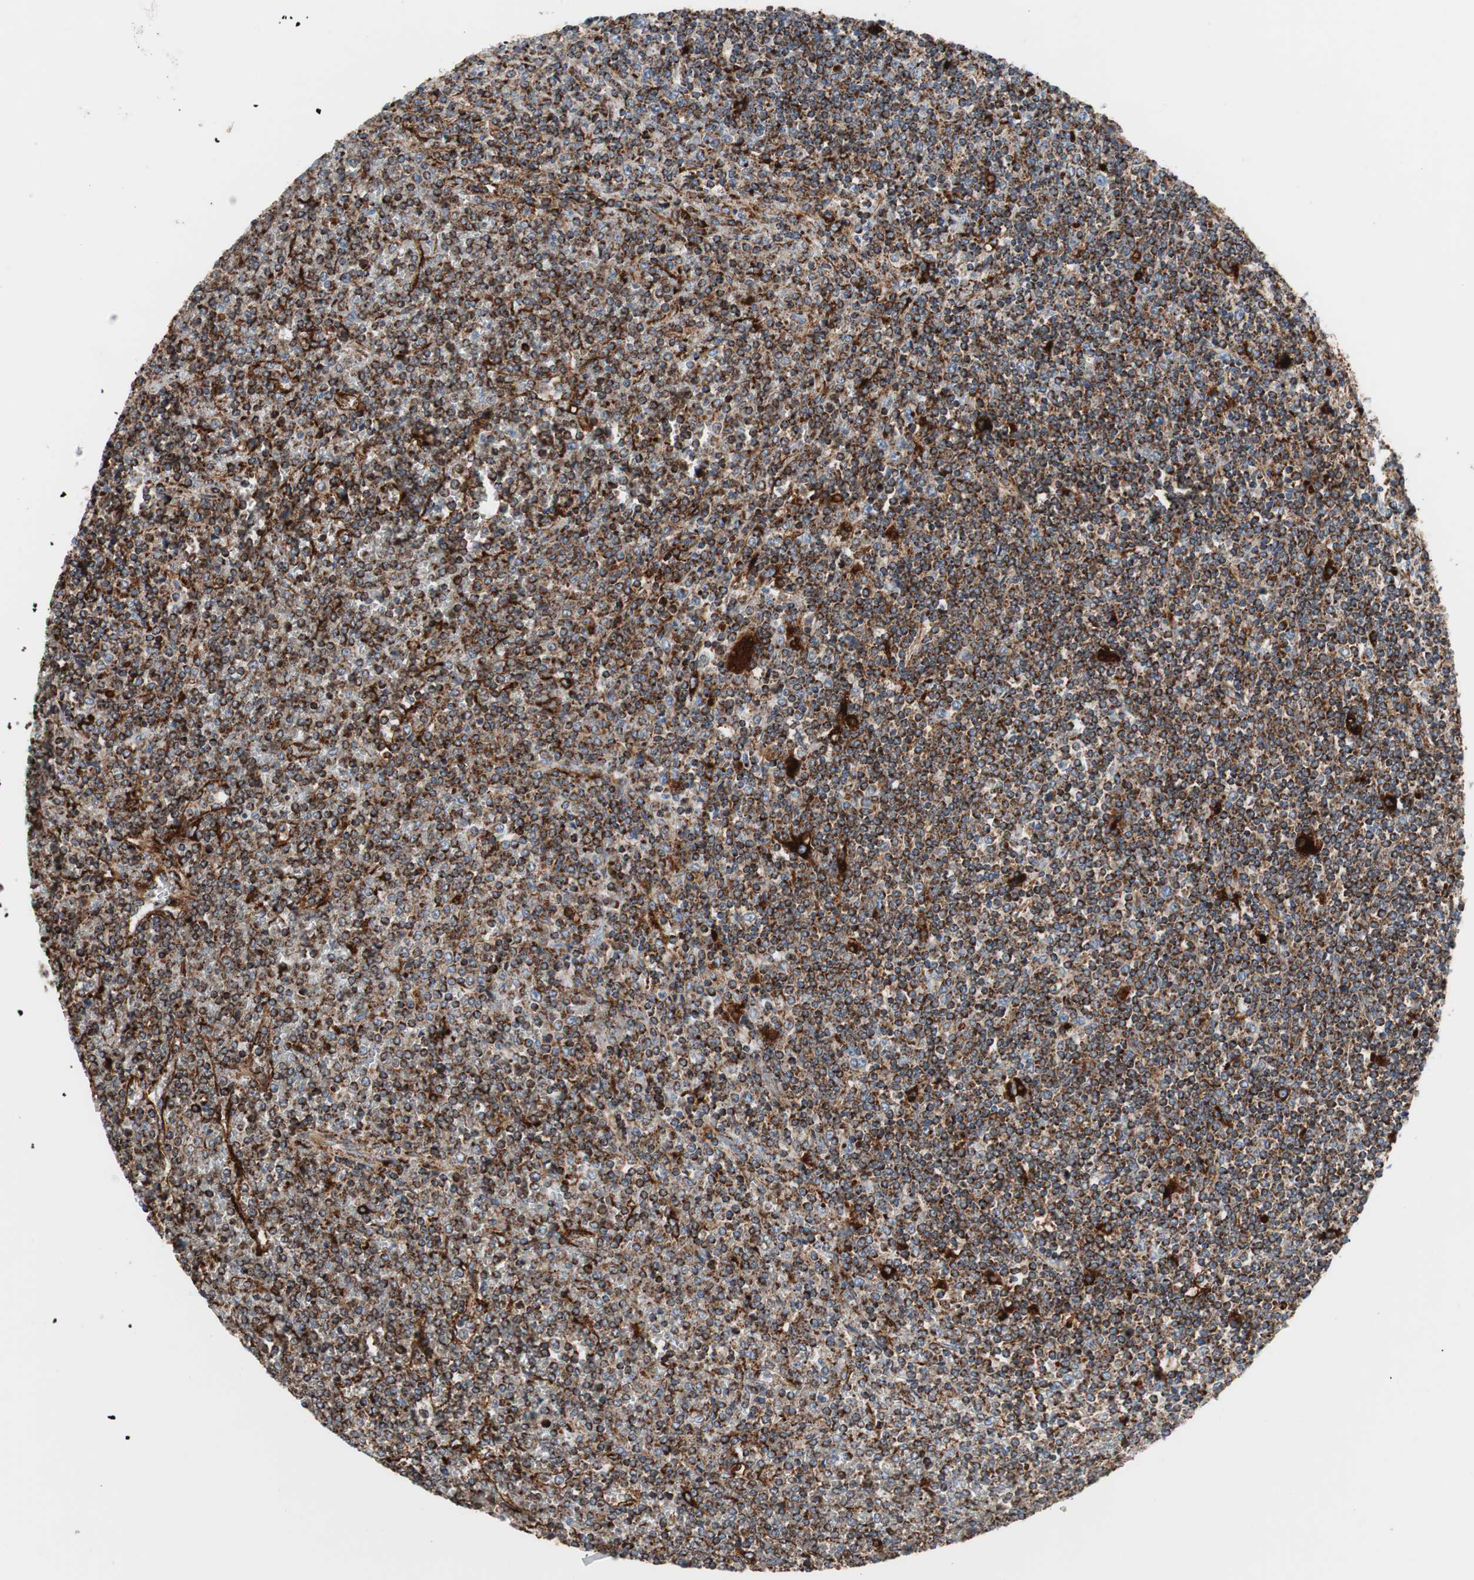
{"staining": {"intensity": "strong", "quantity": ">75%", "location": "cytoplasmic/membranous"}, "tissue": "lymphoma", "cell_type": "Tumor cells", "image_type": "cancer", "snomed": [{"axis": "morphology", "description": "Malignant lymphoma, non-Hodgkin's type, Low grade"}, {"axis": "topography", "description": "Spleen"}], "caption": "Malignant lymphoma, non-Hodgkin's type (low-grade) stained with DAB immunohistochemistry exhibits high levels of strong cytoplasmic/membranous staining in about >75% of tumor cells. The staining was performed using DAB to visualize the protein expression in brown, while the nuclei were stained in blue with hematoxylin (Magnification: 20x).", "gene": "LAMP1", "patient": {"sex": "female", "age": 19}}